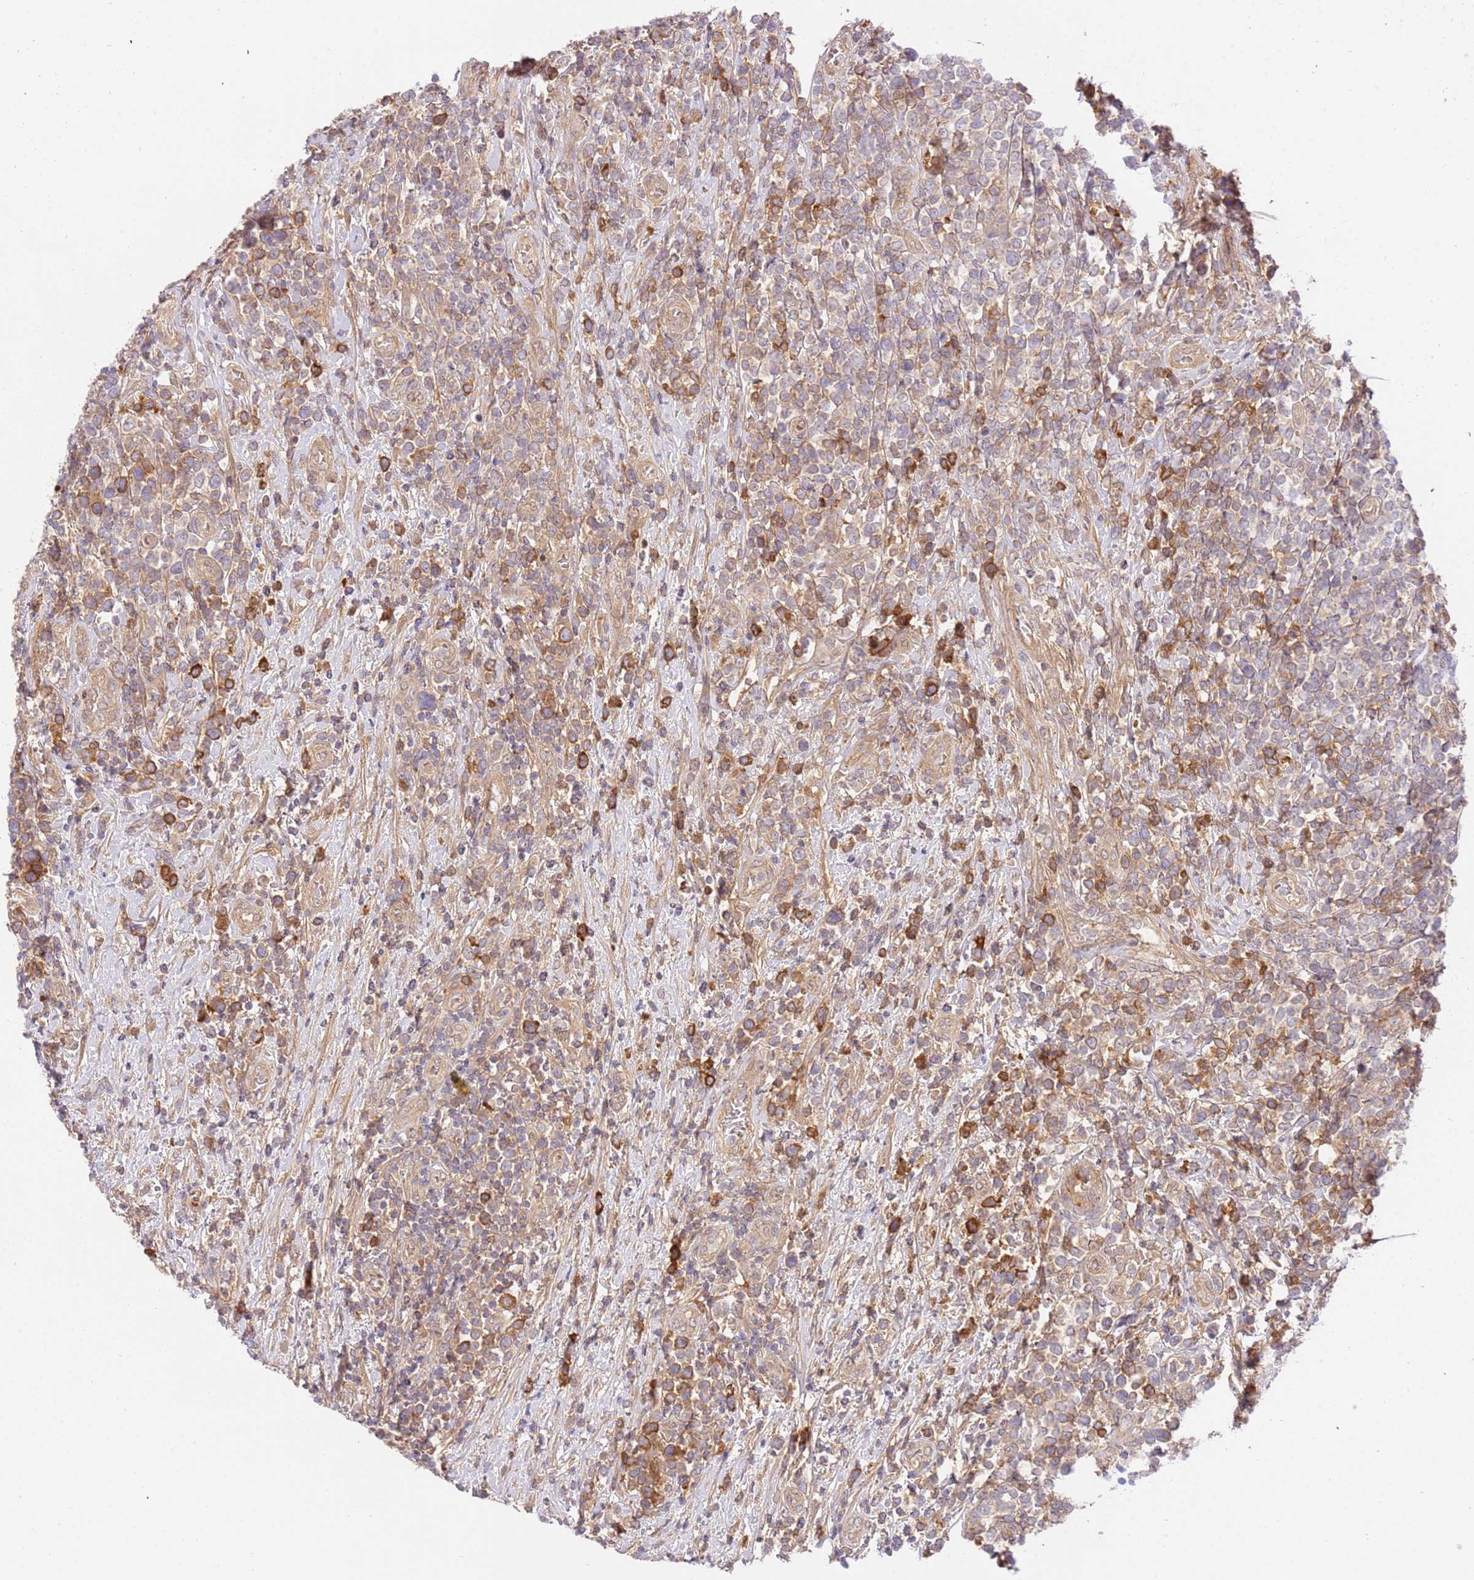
{"staining": {"intensity": "moderate", "quantity": "25%-75%", "location": "cytoplasmic/membranous"}, "tissue": "lymphoma", "cell_type": "Tumor cells", "image_type": "cancer", "snomed": [{"axis": "morphology", "description": "Malignant lymphoma, non-Hodgkin's type, High grade"}, {"axis": "topography", "description": "Soft tissue"}], "caption": "This is an image of immunohistochemistry staining of lymphoma, which shows moderate positivity in the cytoplasmic/membranous of tumor cells.", "gene": "C8G", "patient": {"sex": "female", "age": 56}}